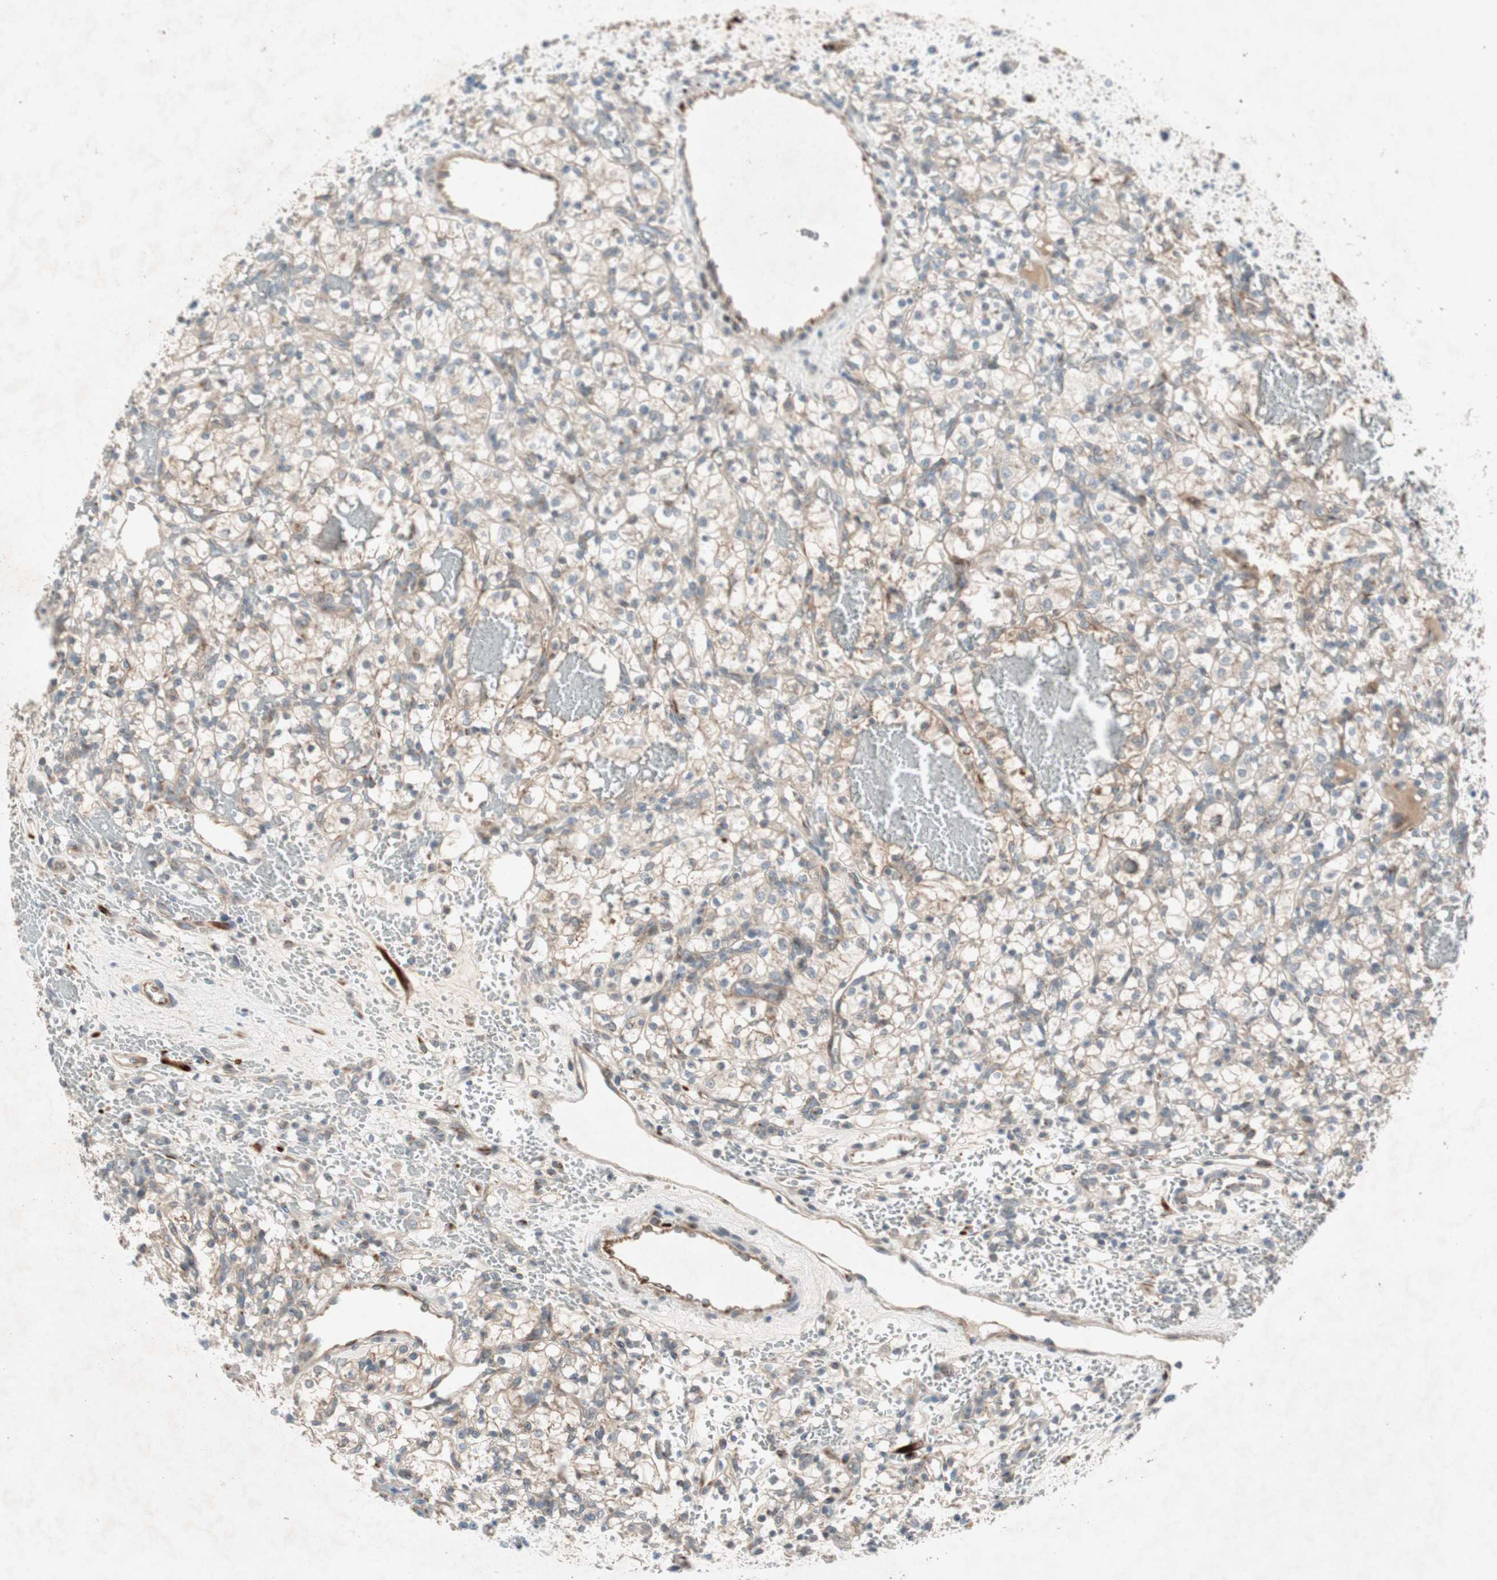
{"staining": {"intensity": "weak", "quantity": ">75%", "location": "cytoplasmic/membranous"}, "tissue": "renal cancer", "cell_type": "Tumor cells", "image_type": "cancer", "snomed": [{"axis": "morphology", "description": "Adenocarcinoma, NOS"}, {"axis": "topography", "description": "Kidney"}], "caption": "Approximately >75% of tumor cells in human renal cancer (adenocarcinoma) display weak cytoplasmic/membranous protein staining as visualized by brown immunohistochemical staining.", "gene": "APOO", "patient": {"sex": "female", "age": 60}}